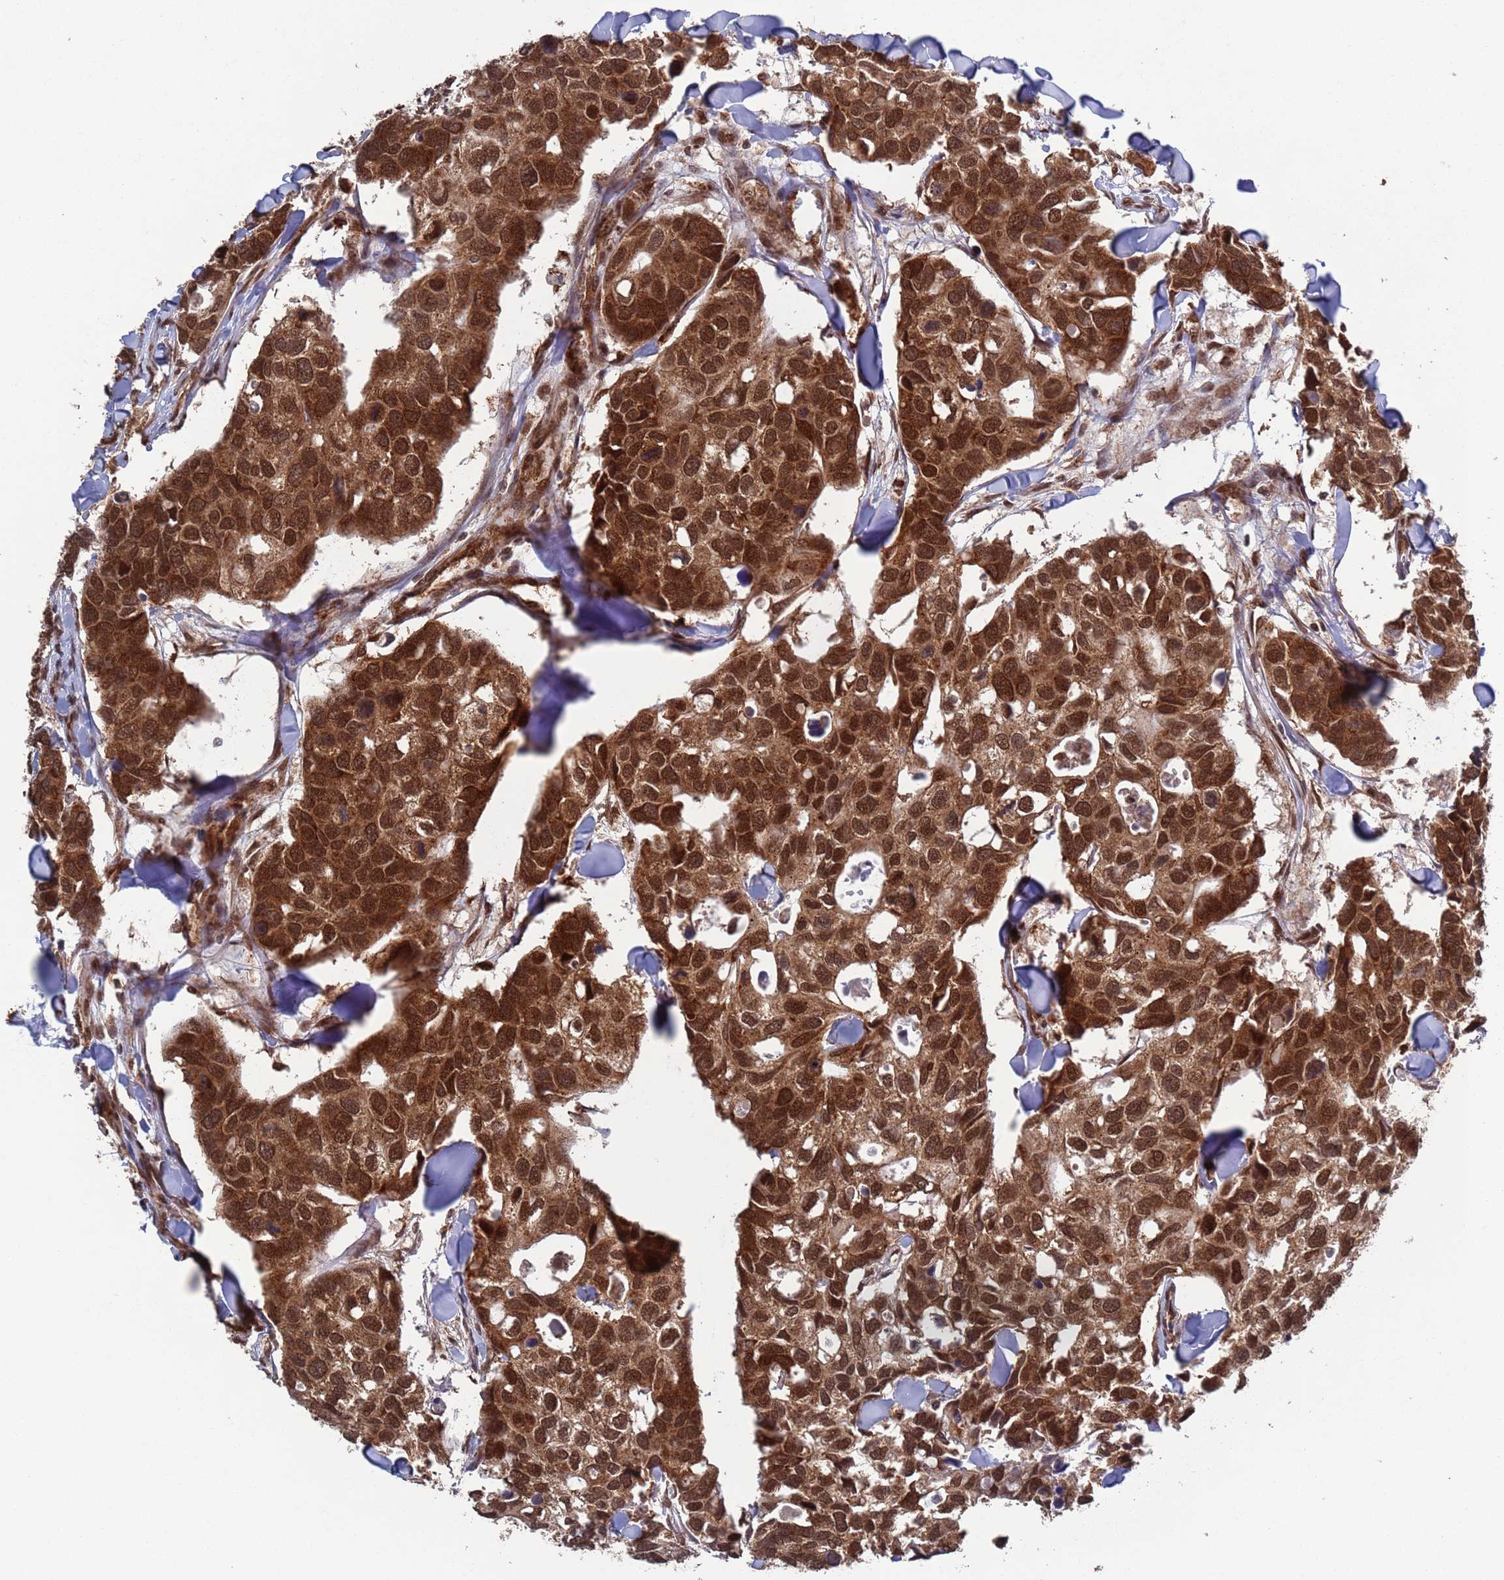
{"staining": {"intensity": "strong", "quantity": ">75%", "location": "cytoplasmic/membranous,nuclear"}, "tissue": "breast cancer", "cell_type": "Tumor cells", "image_type": "cancer", "snomed": [{"axis": "morphology", "description": "Duct carcinoma"}, {"axis": "topography", "description": "Breast"}], "caption": "This histopathology image shows immunohistochemistry (IHC) staining of human breast cancer, with high strong cytoplasmic/membranous and nuclear expression in about >75% of tumor cells.", "gene": "FUBP3", "patient": {"sex": "female", "age": 83}}